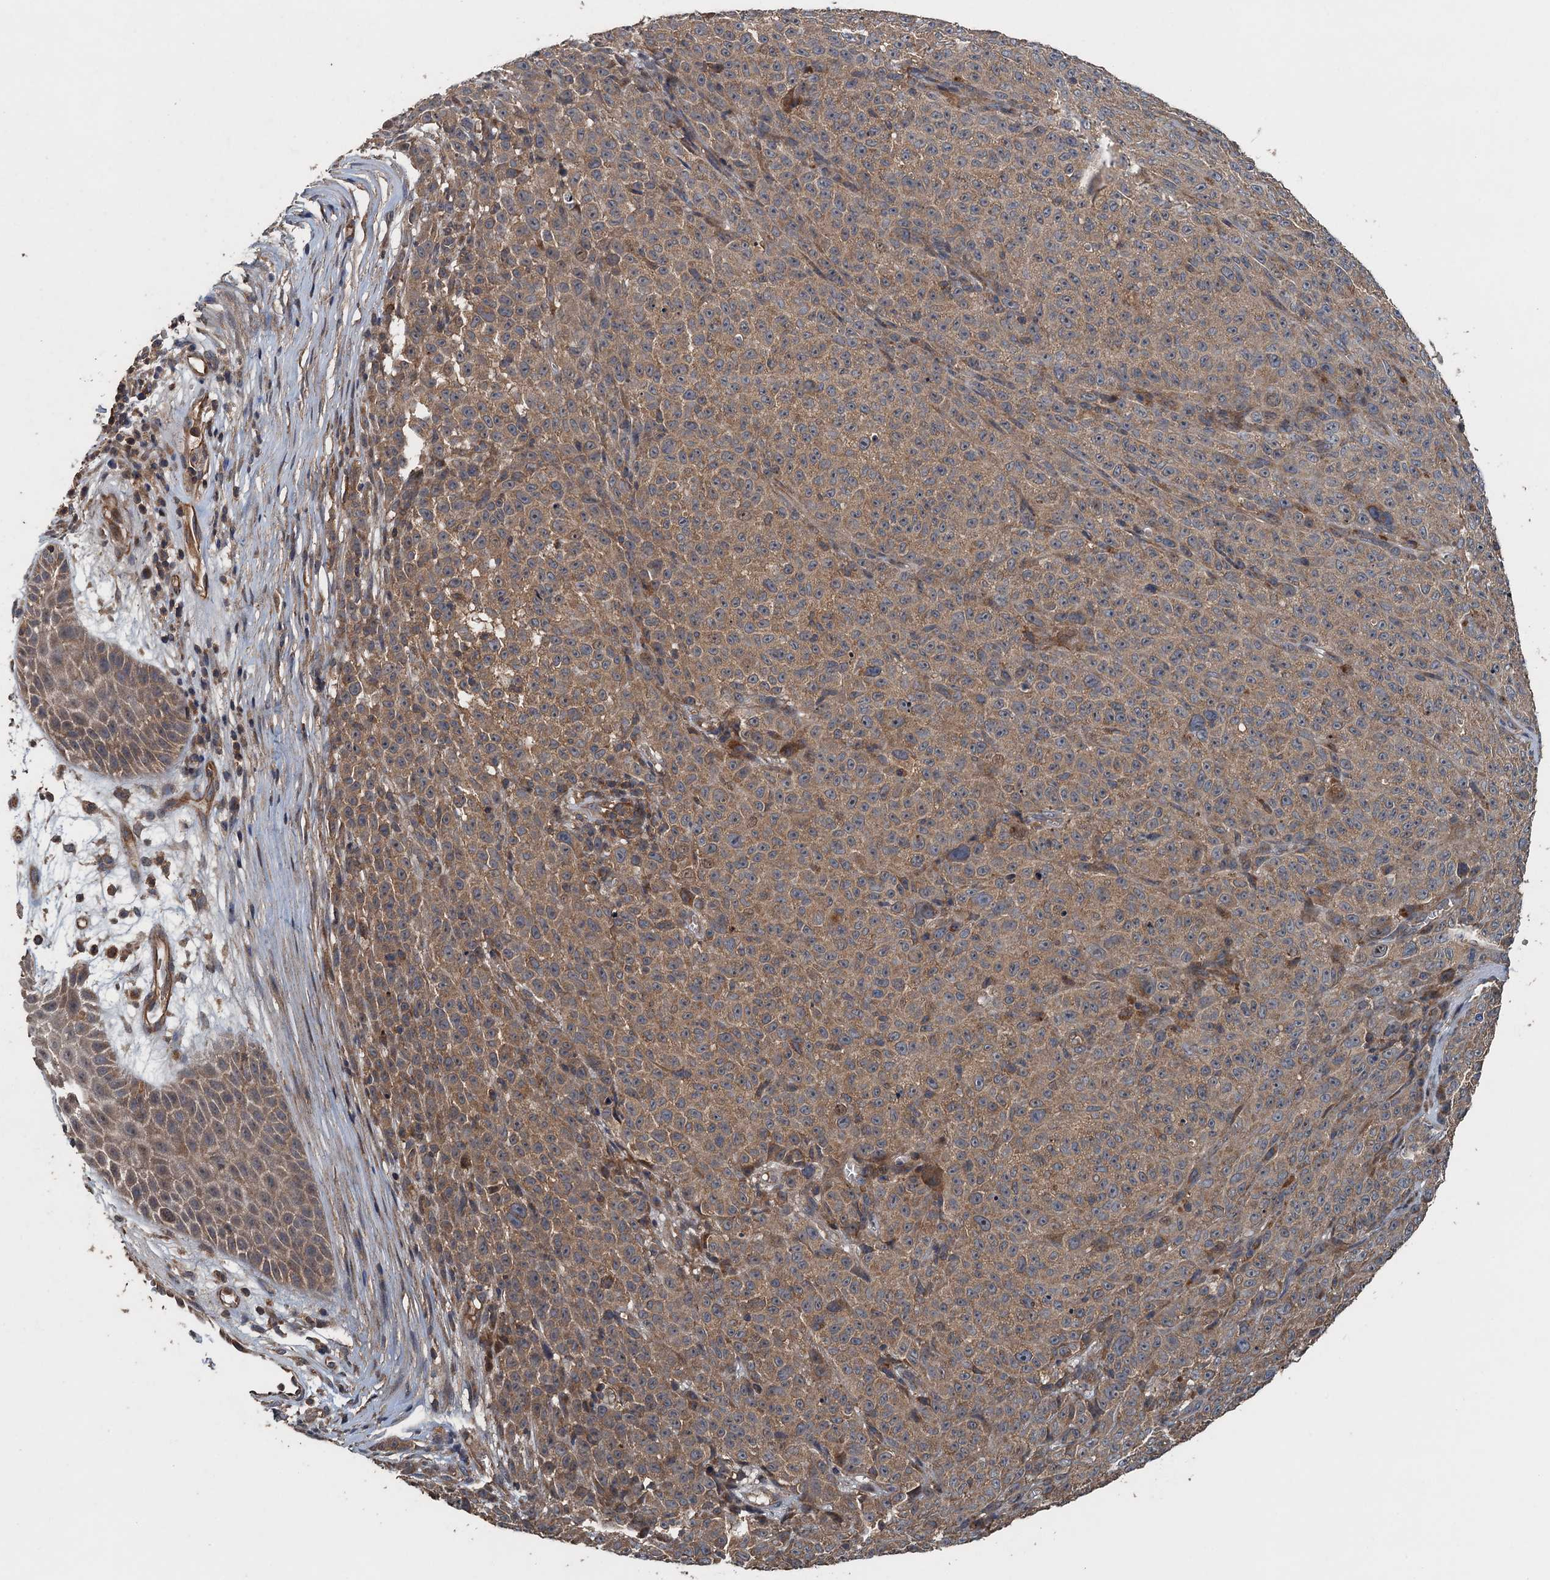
{"staining": {"intensity": "weak", "quantity": ">75%", "location": "cytoplasmic/membranous"}, "tissue": "melanoma", "cell_type": "Tumor cells", "image_type": "cancer", "snomed": [{"axis": "morphology", "description": "Malignant melanoma, NOS"}, {"axis": "topography", "description": "Skin"}], "caption": "Human malignant melanoma stained with a protein marker reveals weak staining in tumor cells.", "gene": "BORCS5", "patient": {"sex": "female", "age": 82}}